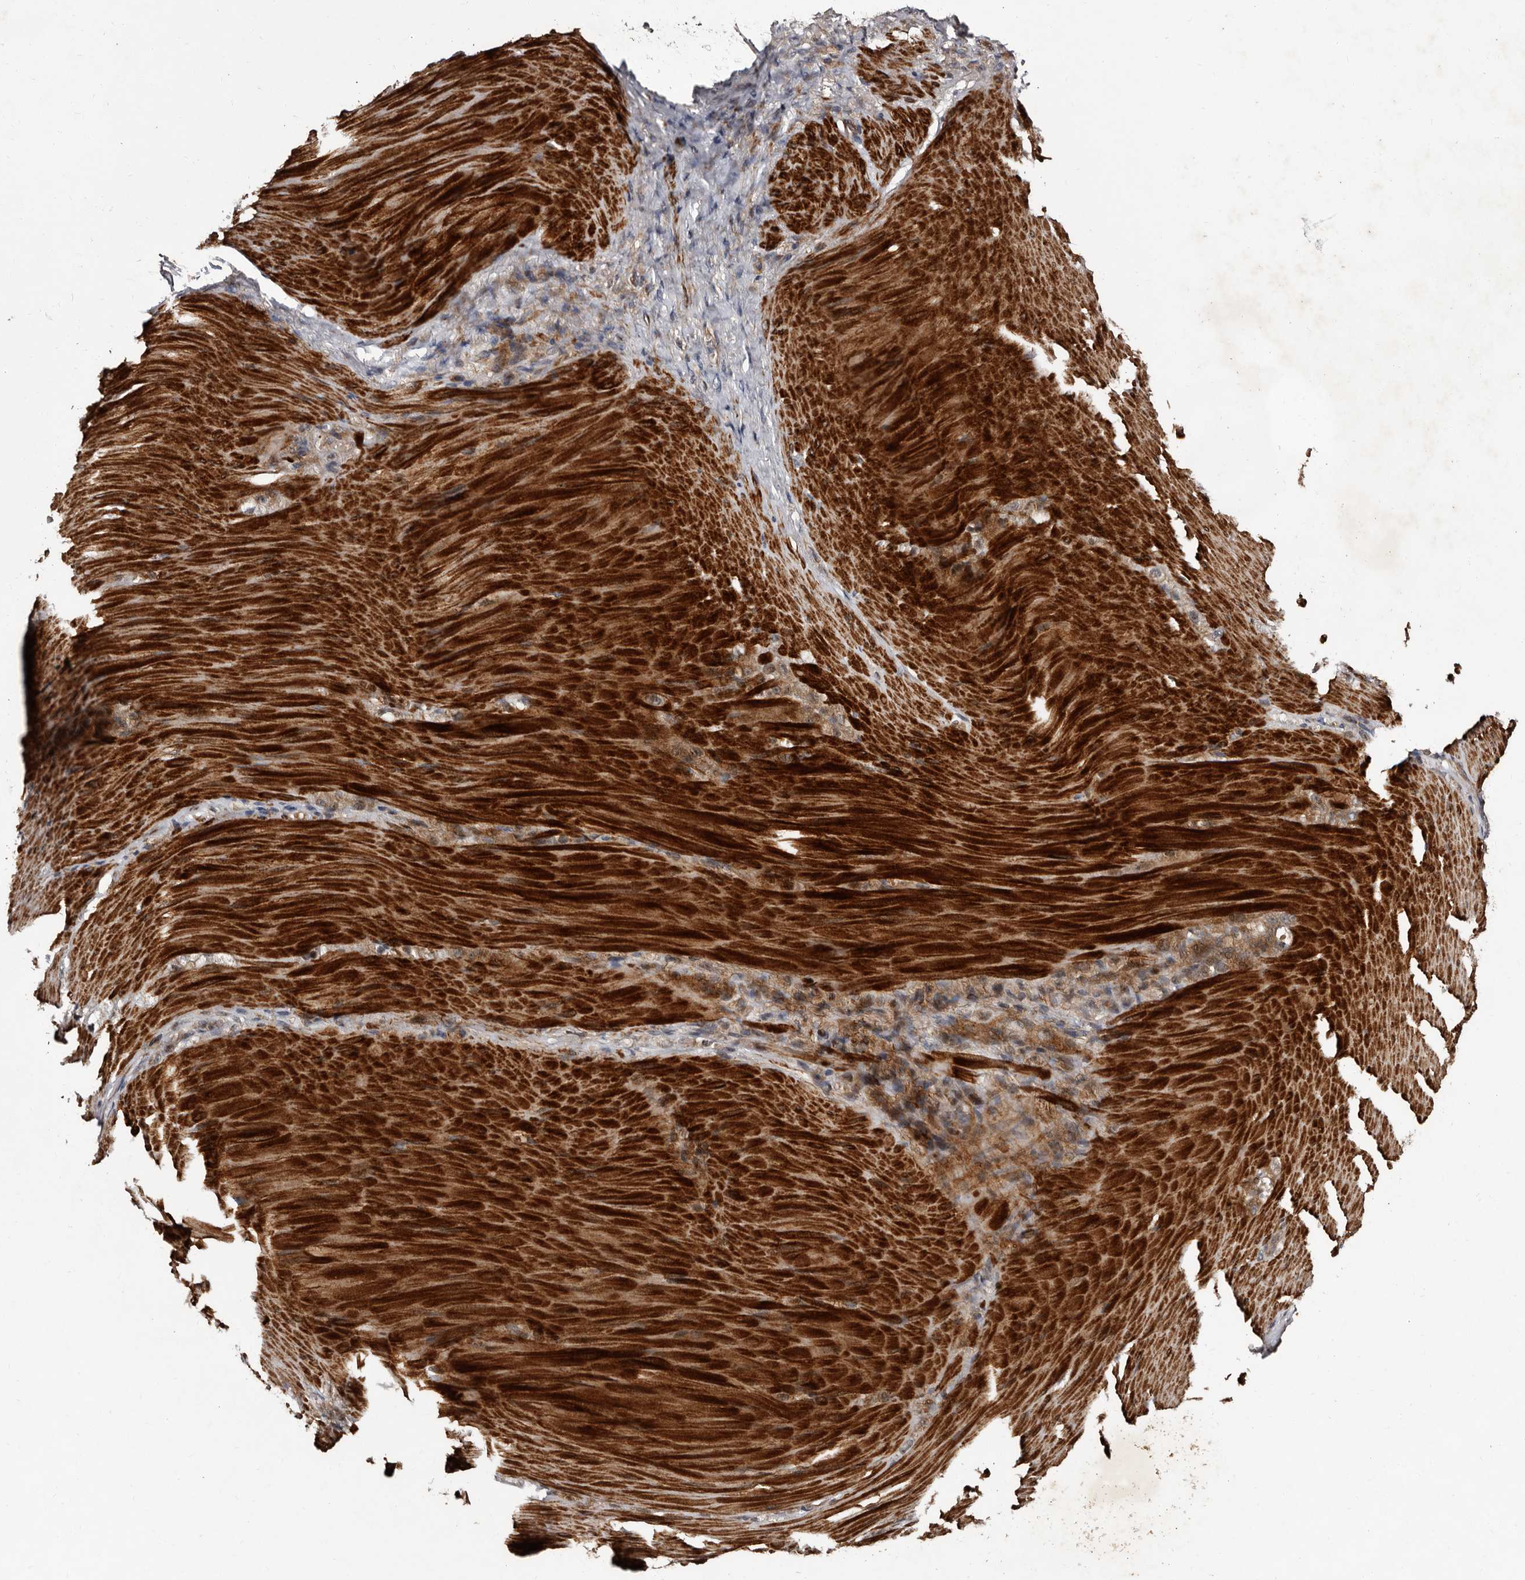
{"staining": {"intensity": "moderate", "quantity": ">75%", "location": "cytoplasmic/membranous"}, "tissue": "stomach cancer", "cell_type": "Tumor cells", "image_type": "cancer", "snomed": [{"axis": "morphology", "description": "Normal tissue, NOS"}, {"axis": "morphology", "description": "Adenocarcinoma, NOS"}, {"axis": "topography", "description": "Stomach"}], "caption": "An immunohistochemistry photomicrograph of tumor tissue is shown. Protein staining in brown shows moderate cytoplasmic/membranous positivity in stomach cancer within tumor cells.", "gene": "PRKD3", "patient": {"sex": "male", "age": 82}}